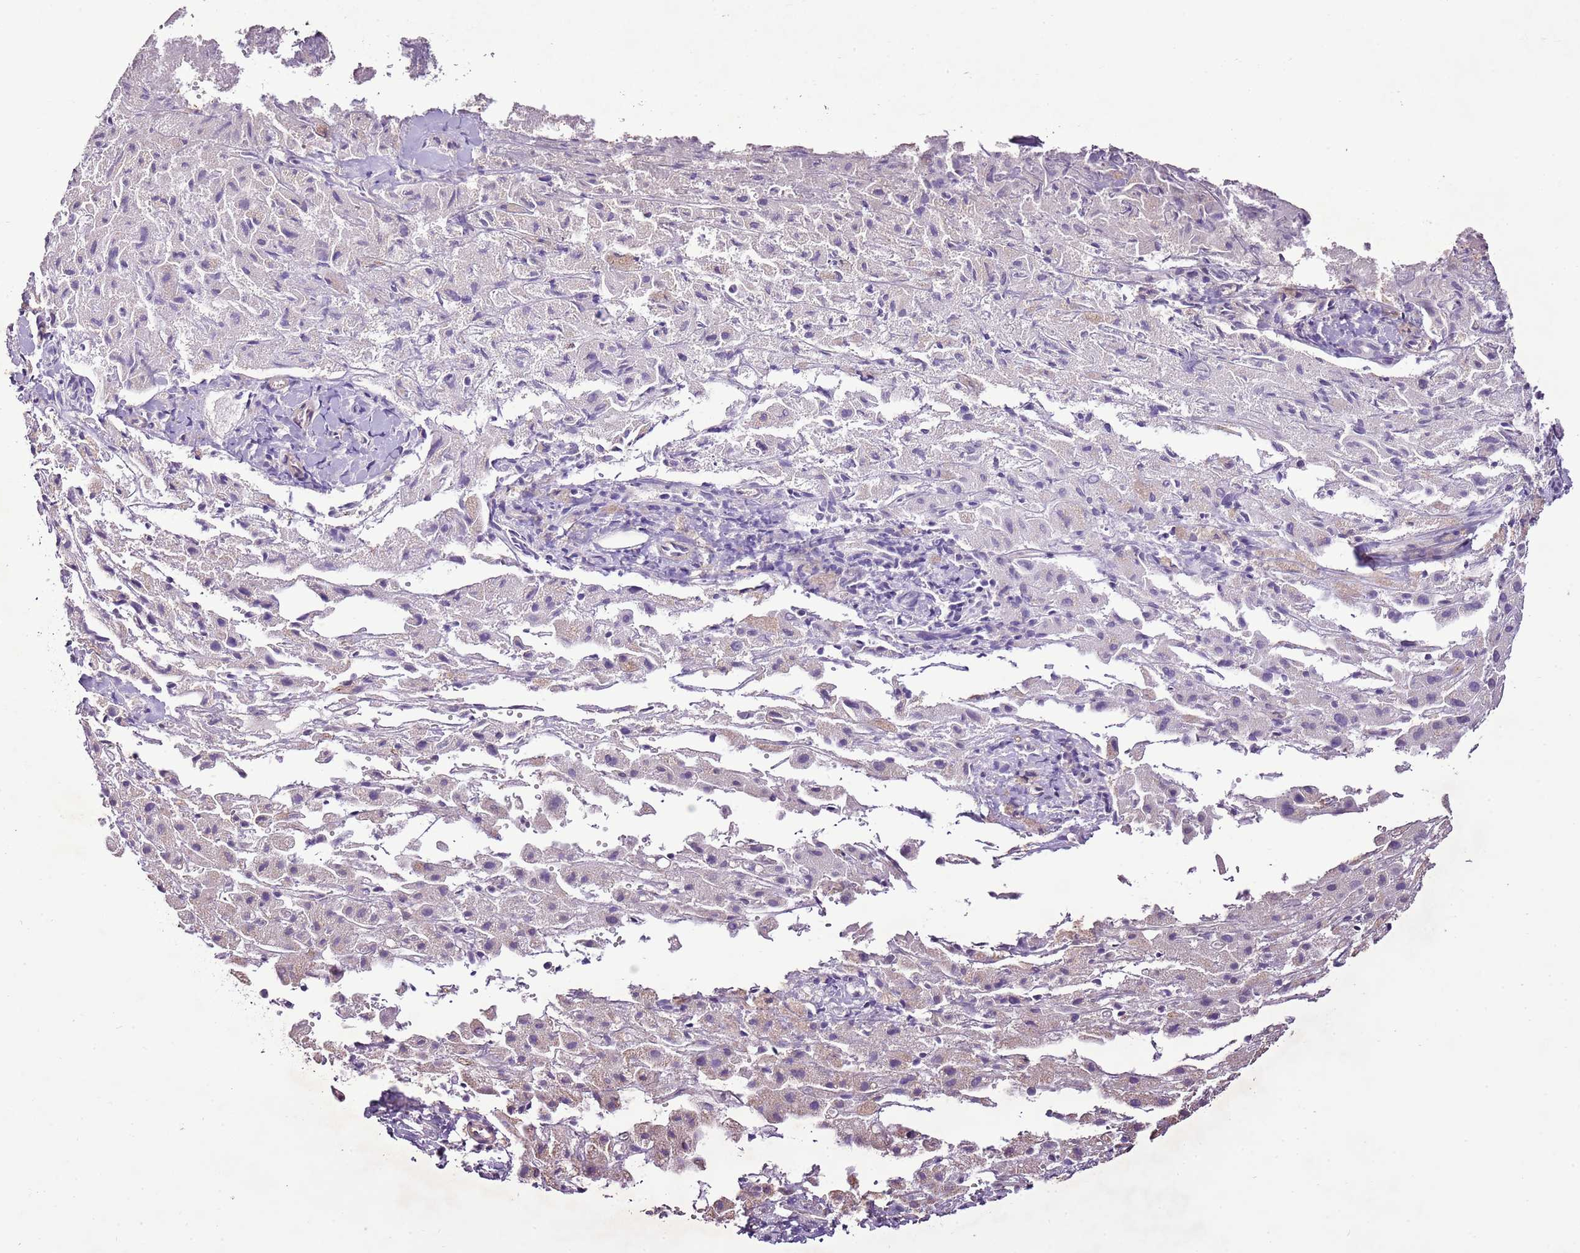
{"staining": {"intensity": "negative", "quantity": "none", "location": "none"}, "tissue": "liver cancer", "cell_type": "Tumor cells", "image_type": "cancer", "snomed": [{"axis": "morphology", "description": "Carcinoma, Hepatocellular, NOS"}, {"axis": "topography", "description": "Liver"}], "caption": "The histopathology image demonstrates no significant positivity in tumor cells of hepatocellular carcinoma (liver). (DAB IHC, high magnification).", "gene": "CMKLR1", "patient": {"sex": "female", "age": 58}}